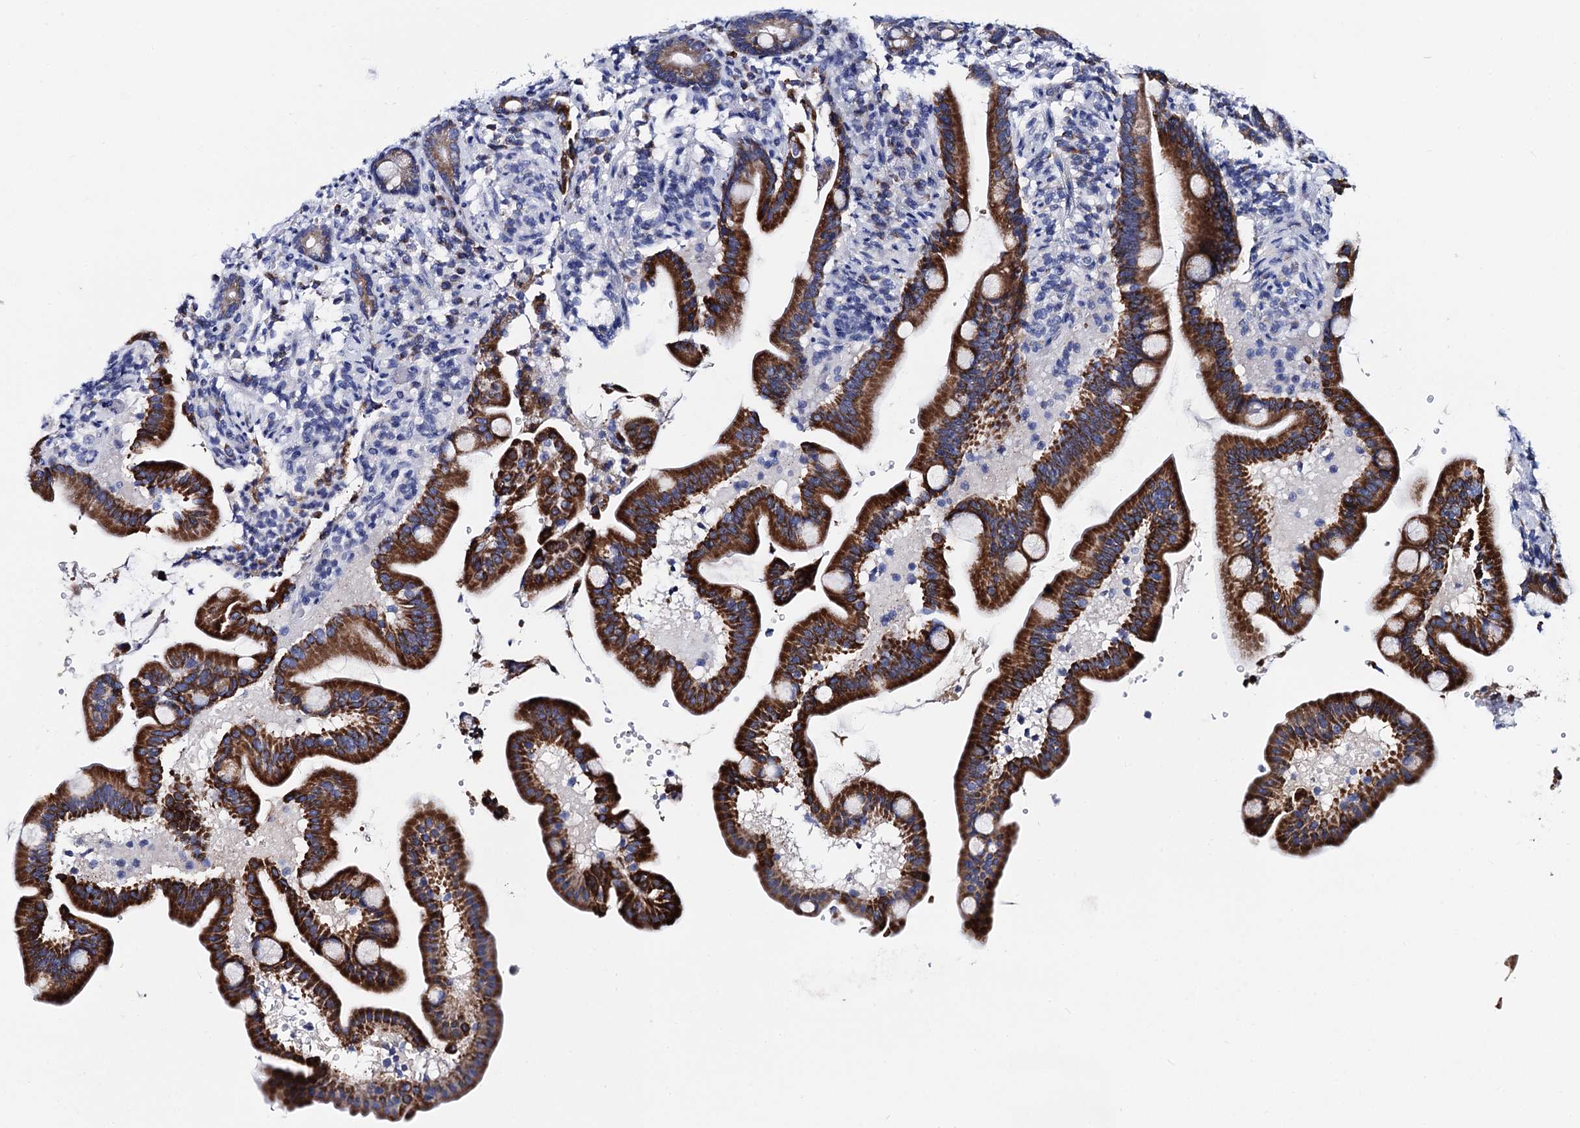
{"staining": {"intensity": "strong", "quantity": ">75%", "location": "cytoplasmic/membranous"}, "tissue": "duodenum", "cell_type": "Glandular cells", "image_type": "normal", "snomed": [{"axis": "morphology", "description": "Normal tissue, NOS"}, {"axis": "topography", "description": "Duodenum"}], "caption": "Protein expression analysis of unremarkable duodenum shows strong cytoplasmic/membranous positivity in about >75% of glandular cells. (DAB = brown stain, brightfield microscopy at high magnification).", "gene": "ACADSB", "patient": {"sex": "male", "age": 54}}